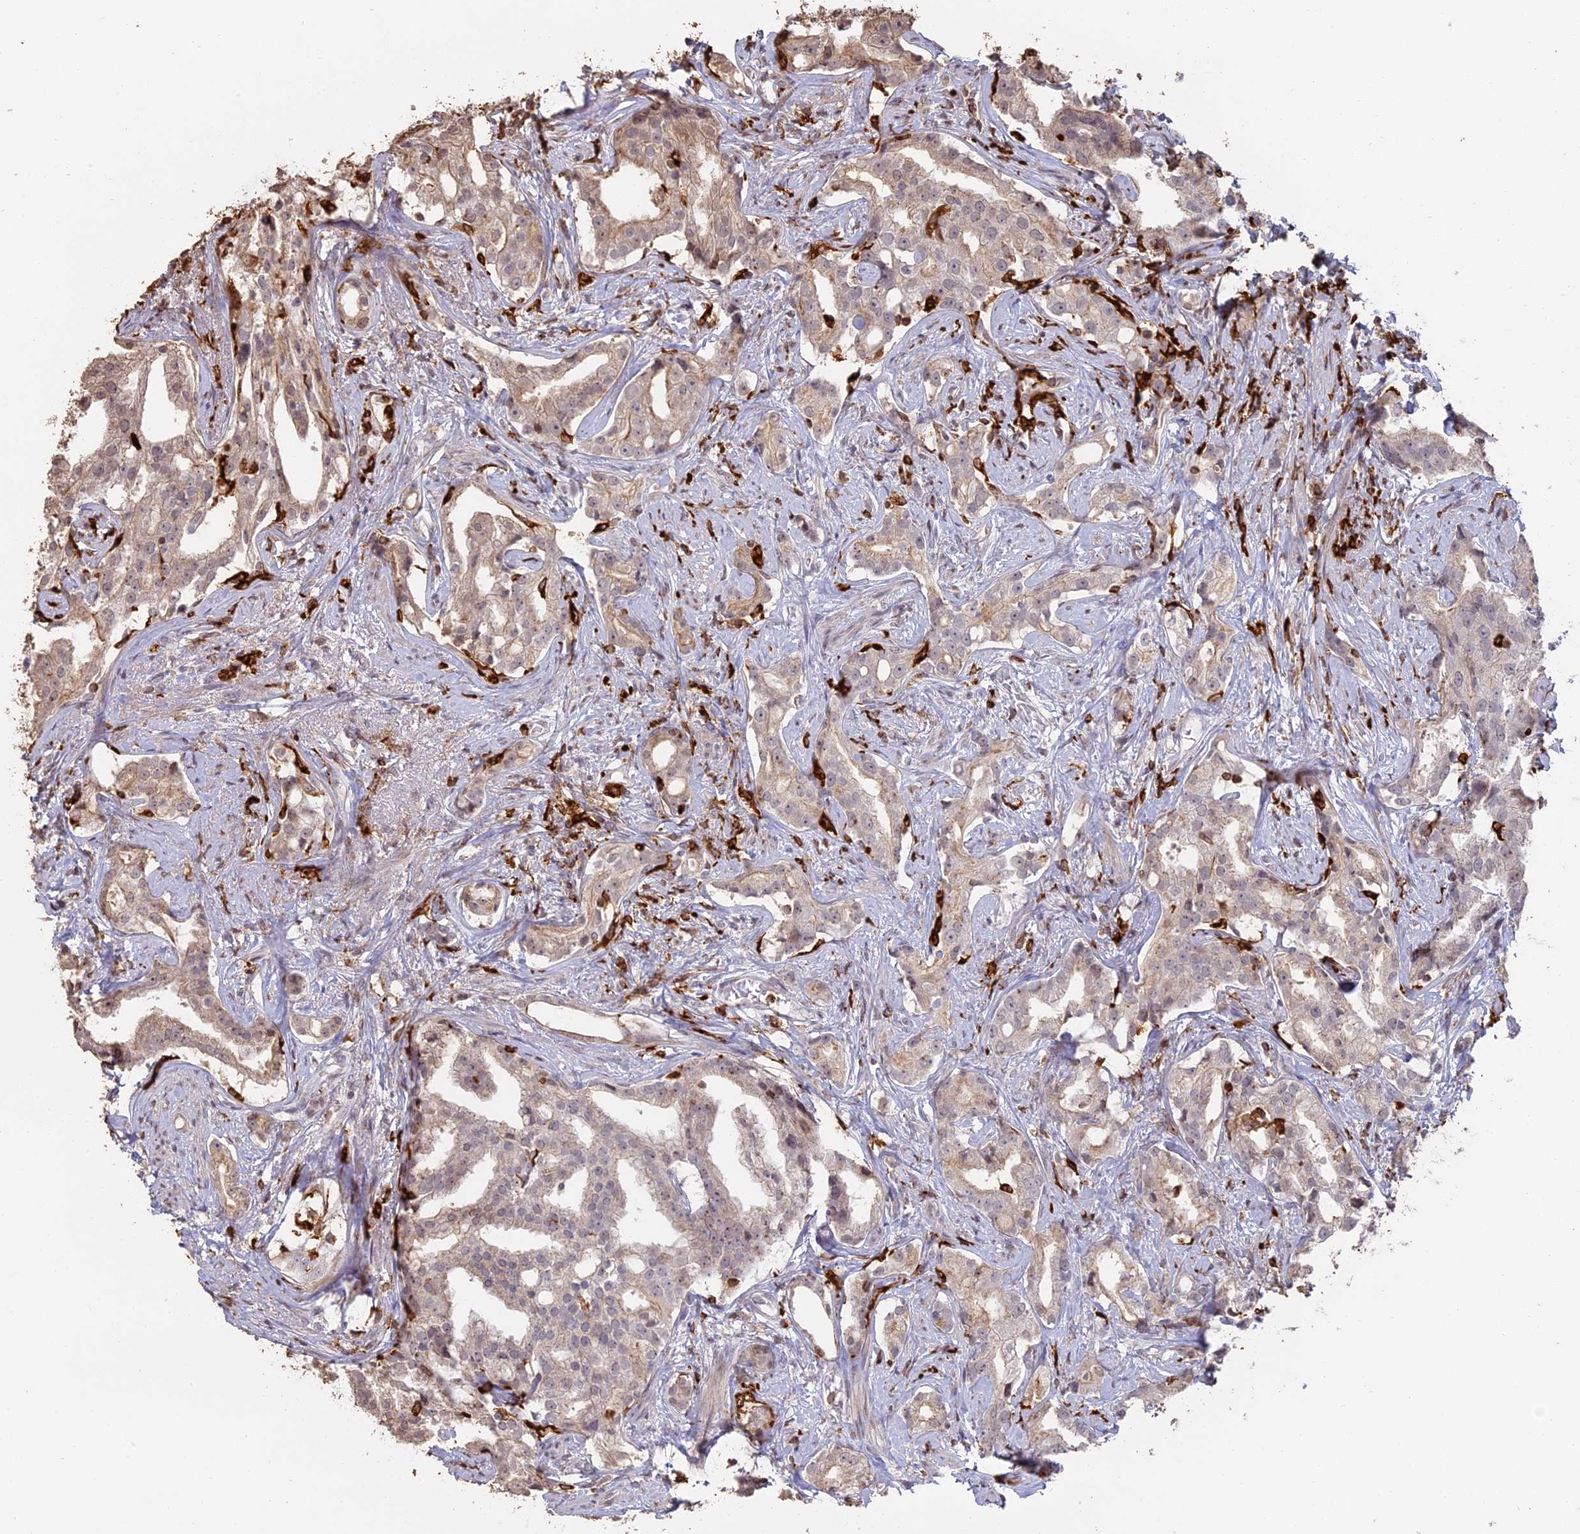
{"staining": {"intensity": "weak", "quantity": ">75%", "location": "cytoplasmic/membranous"}, "tissue": "prostate cancer", "cell_type": "Tumor cells", "image_type": "cancer", "snomed": [{"axis": "morphology", "description": "Adenocarcinoma, High grade"}, {"axis": "topography", "description": "Prostate"}], "caption": "The image demonstrates a brown stain indicating the presence of a protein in the cytoplasmic/membranous of tumor cells in prostate cancer.", "gene": "APOBR", "patient": {"sex": "male", "age": 67}}